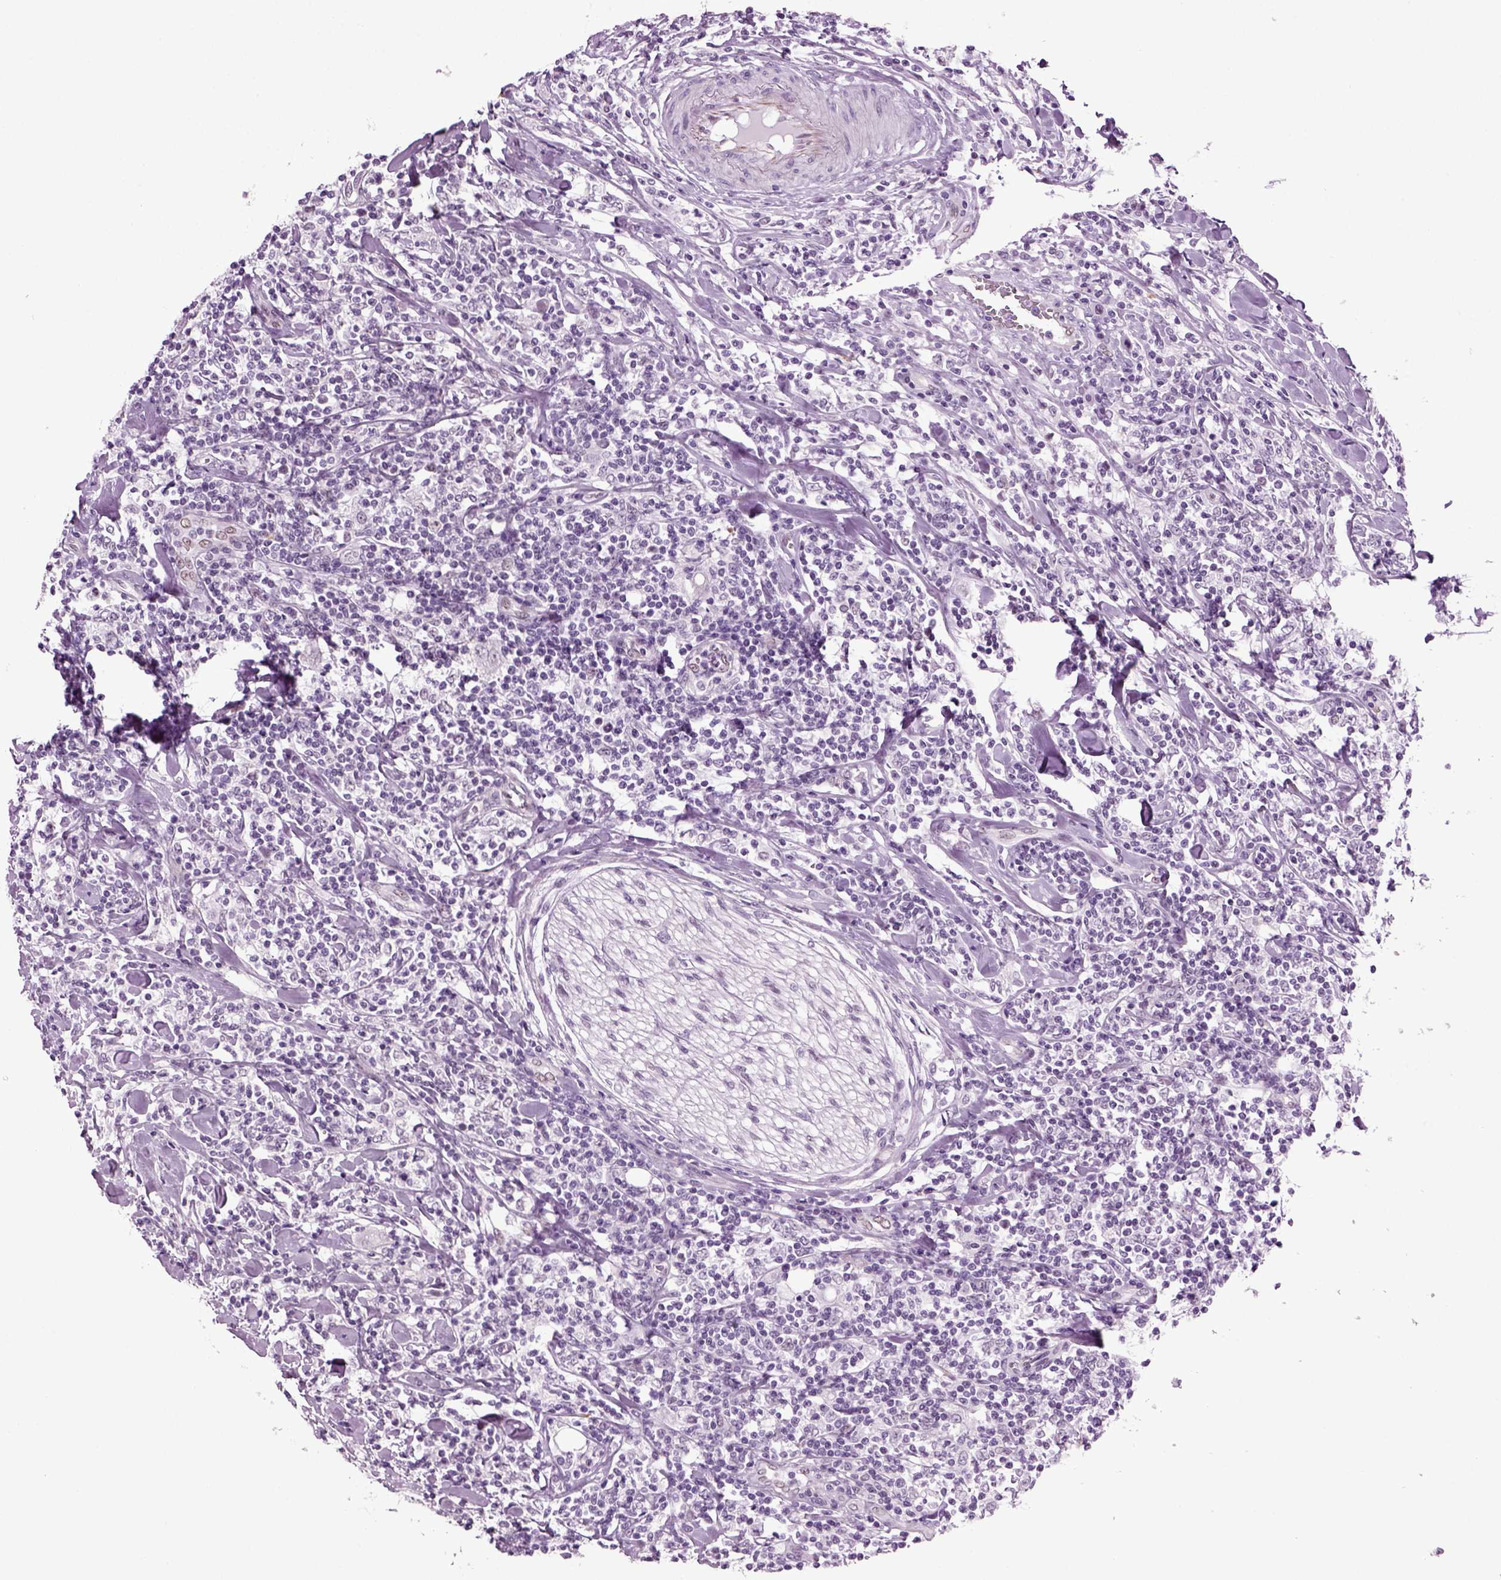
{"staining": {"intensity": "negative", "quantity": "none", "location": "none"}, "tissue": "lymphoma", "cell_type": "Tumor cells", "image_type": "cancer", "snomed": [{"axis": "morphology", "description": "Malignant lymphoma, non-Hodgkin's type, High grade"}, {"axis": "topography", "description": "Lymph node"}], "caption": "An image of lymphoma stained for a protein reveals no brown staining in tumor cells.", "gene": "RFX3", "patient": {"sex": "female", "age": 84}}